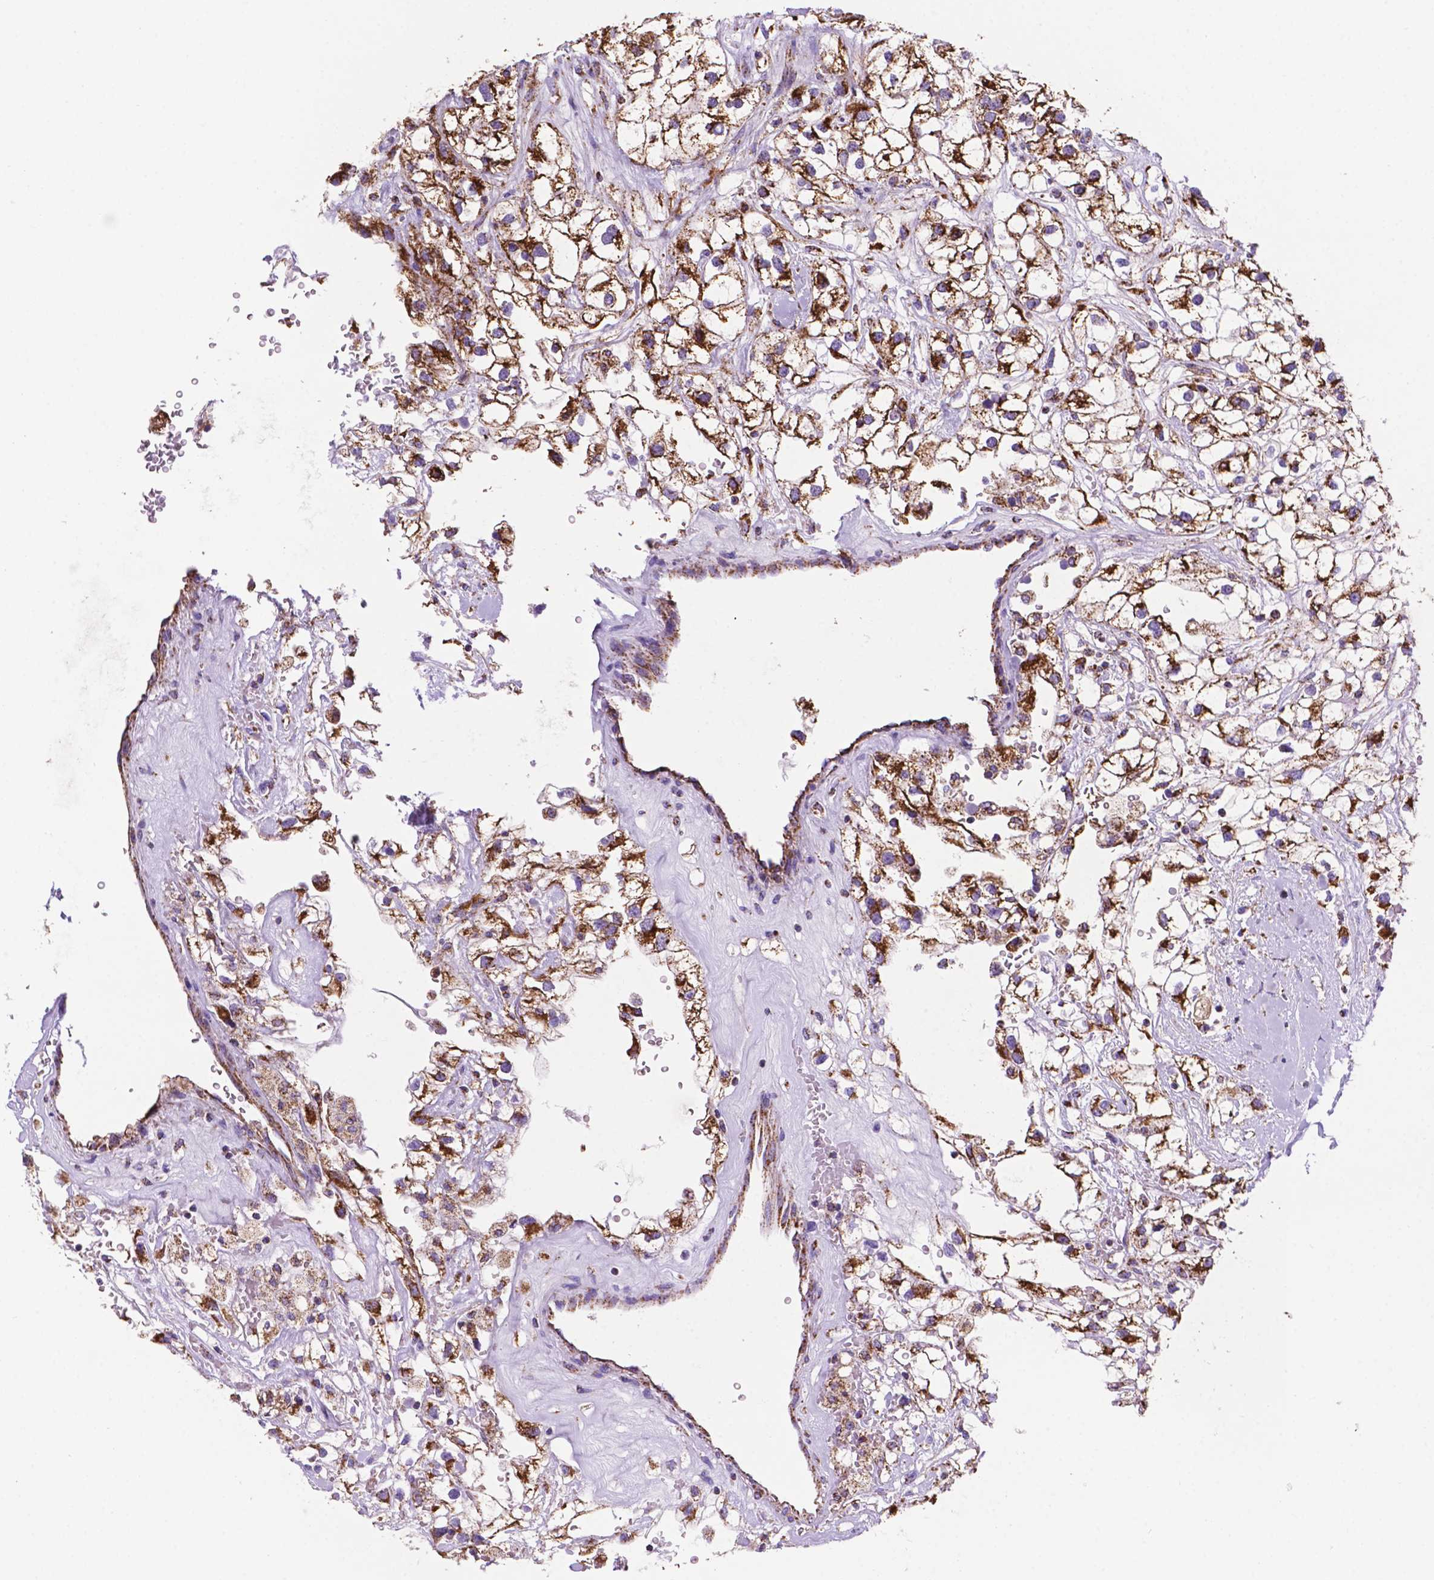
{"staining": {"intensity": "strong", "quantity": ">75%", "location": "cytoplasmic/membranous"}, "tissue": "renal cancer", "cell_type": "Tumor cells", "image_type": "cancer", "snomed": [{"axis": "morphology", "description": "Adenocarcinoma, NOS"}, {"axis": "topography", "description": "Kidney"}], "caption": "Approximately >75% of tumor cells in human renal cancer (adenocarcinoma) reveal strong cytoplasmic/membranous protein staining as visualized by brown immunohistochemical staining.", "gene": "HSPD1", "patient": {"sex": "male", "age": 59}}